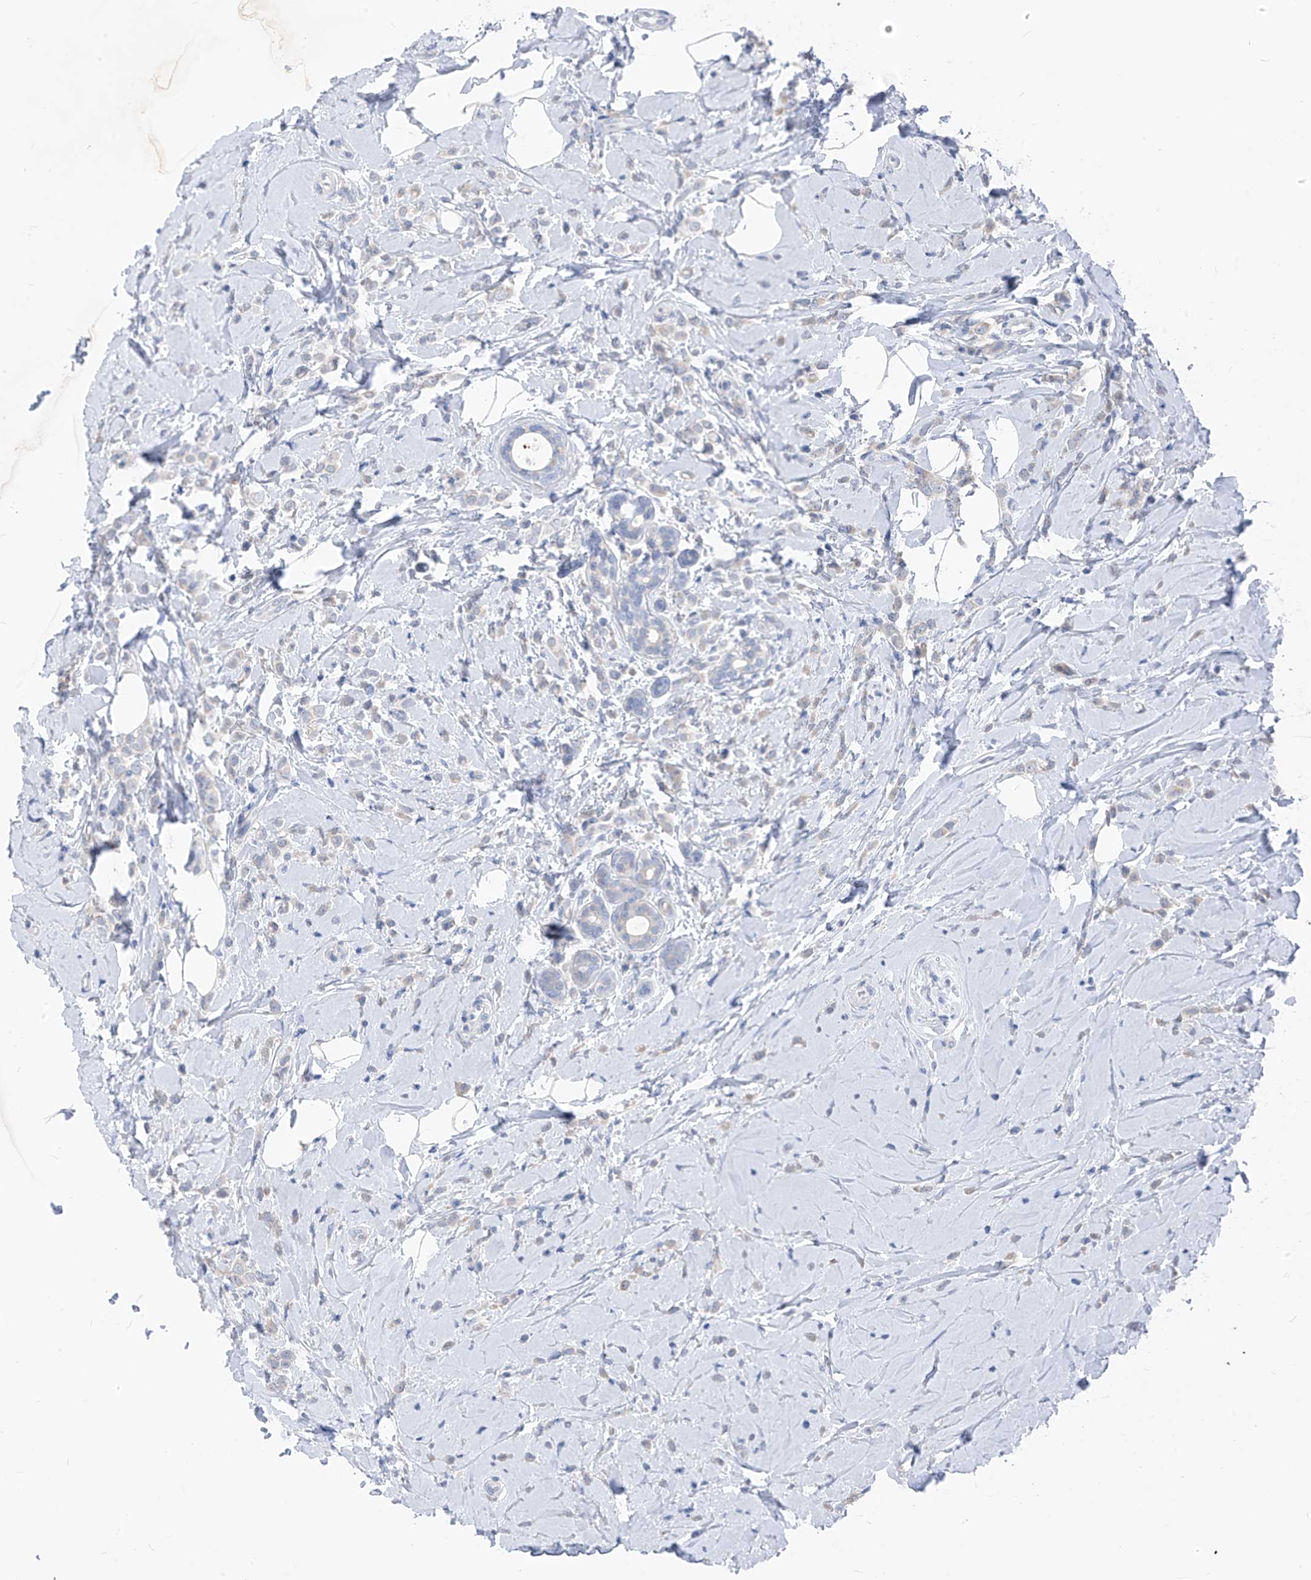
{"staining": {"intensity": "negative", "quantity": "none", "location": "none"}, "tissue": "breast cancer", "cell_type": "Tumor cells", "image_type": "cancer", "snomed": [{"axis": "morphology", "description": "Lobular carcinoma"}, {"axis": "topography", "description": "Breast"}], "caption": "Immunohistochemistry (IHC) of human breast lobular carcinoma displays no expression in tumor cells.", "gene": "LDAH", "patient": {"sex": "female", "age": 47}}